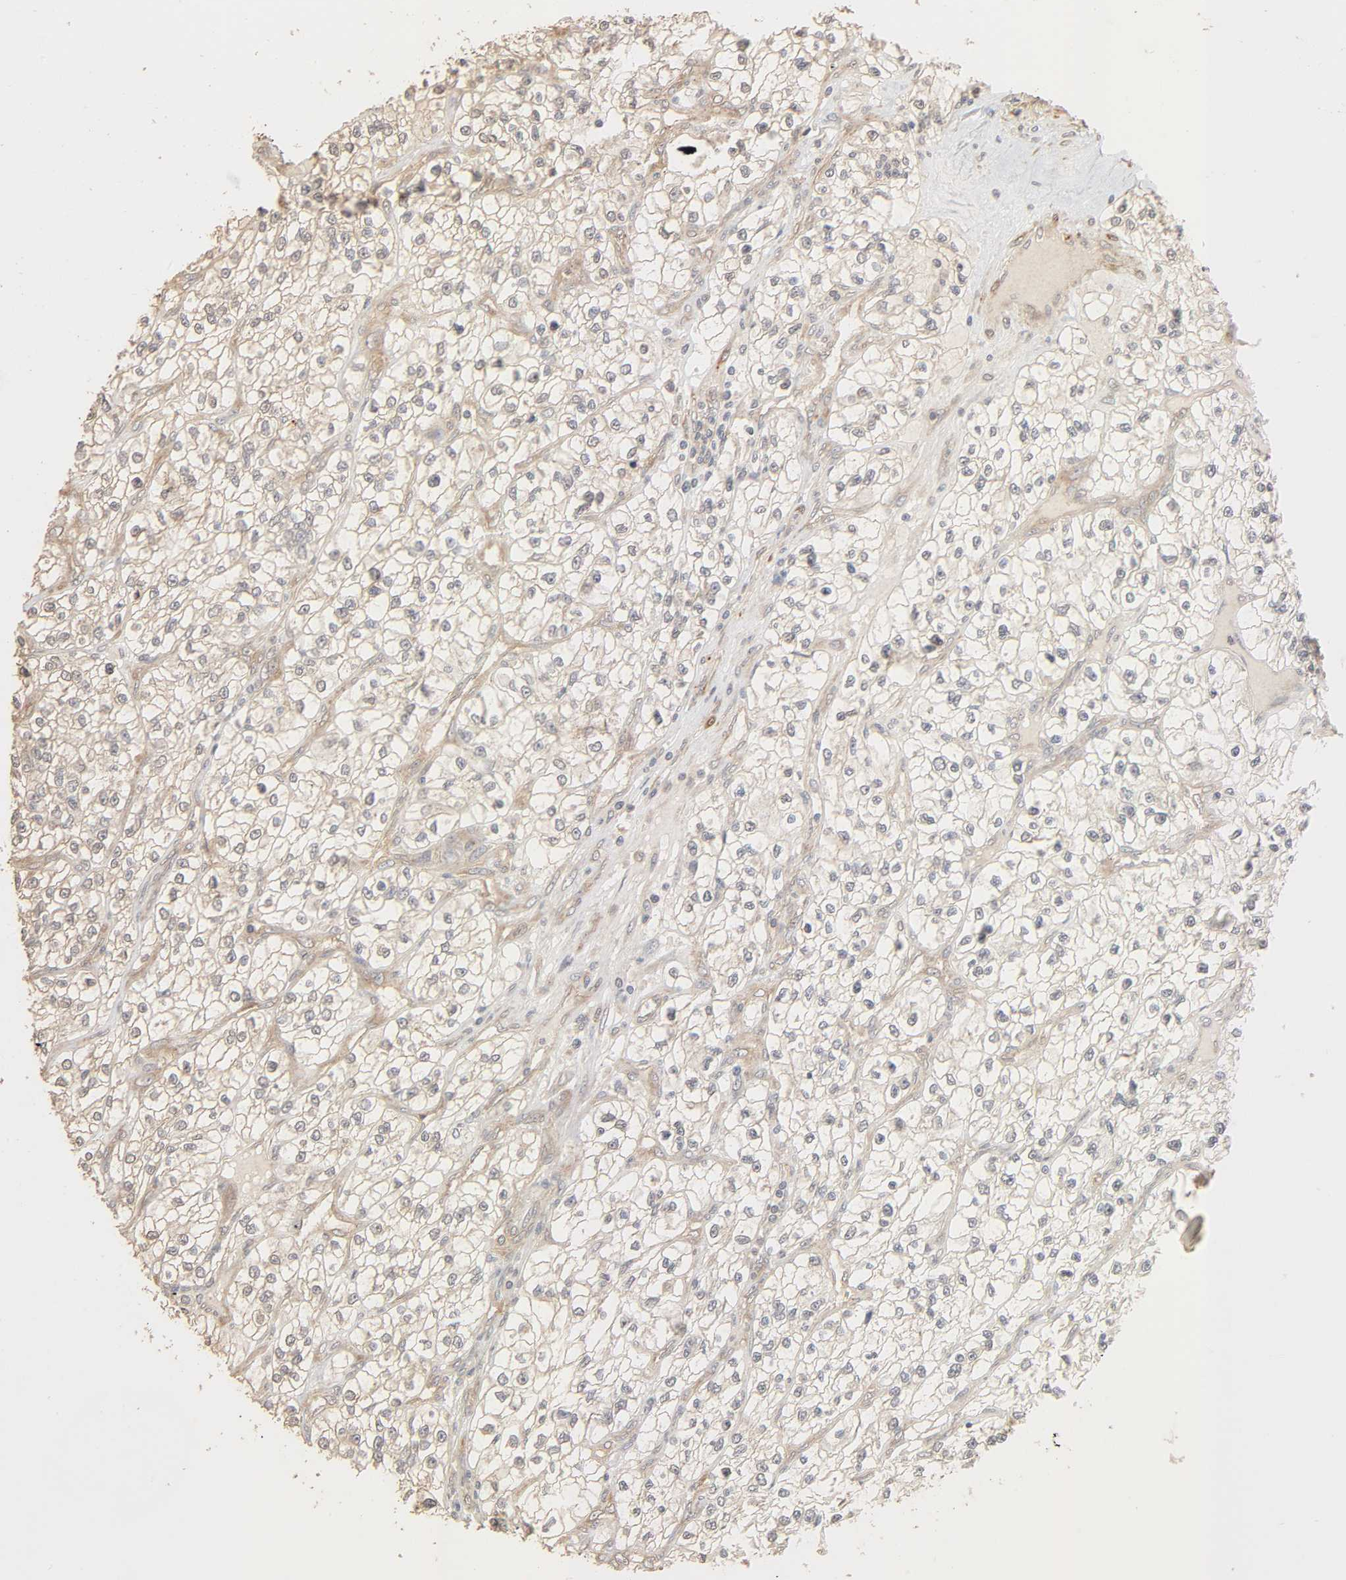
{"staining": {"intensity": "moderate", "quantity": "<25%", "location": "cytoplasmic/membranous"}, "tissue": "renal cancer", "cell_type": "Tumor cells", "image_type": "cancer", "snomed": [{"axis": "morphology", "description": "Adenocarcinoma, NOS"}, {"axis": "topography", "description": "Kidney"}], "caption": "A low amount of moderate cytoplasmic/membranous staining is appreciated in about <25% of tumor cells in renal cancer tissue. Immunohistochemistry stains the protein of interest in brown and the nuclei are stained blue.", "gene": "NEMF", "patient": {"sex": "female", "age": 57}}